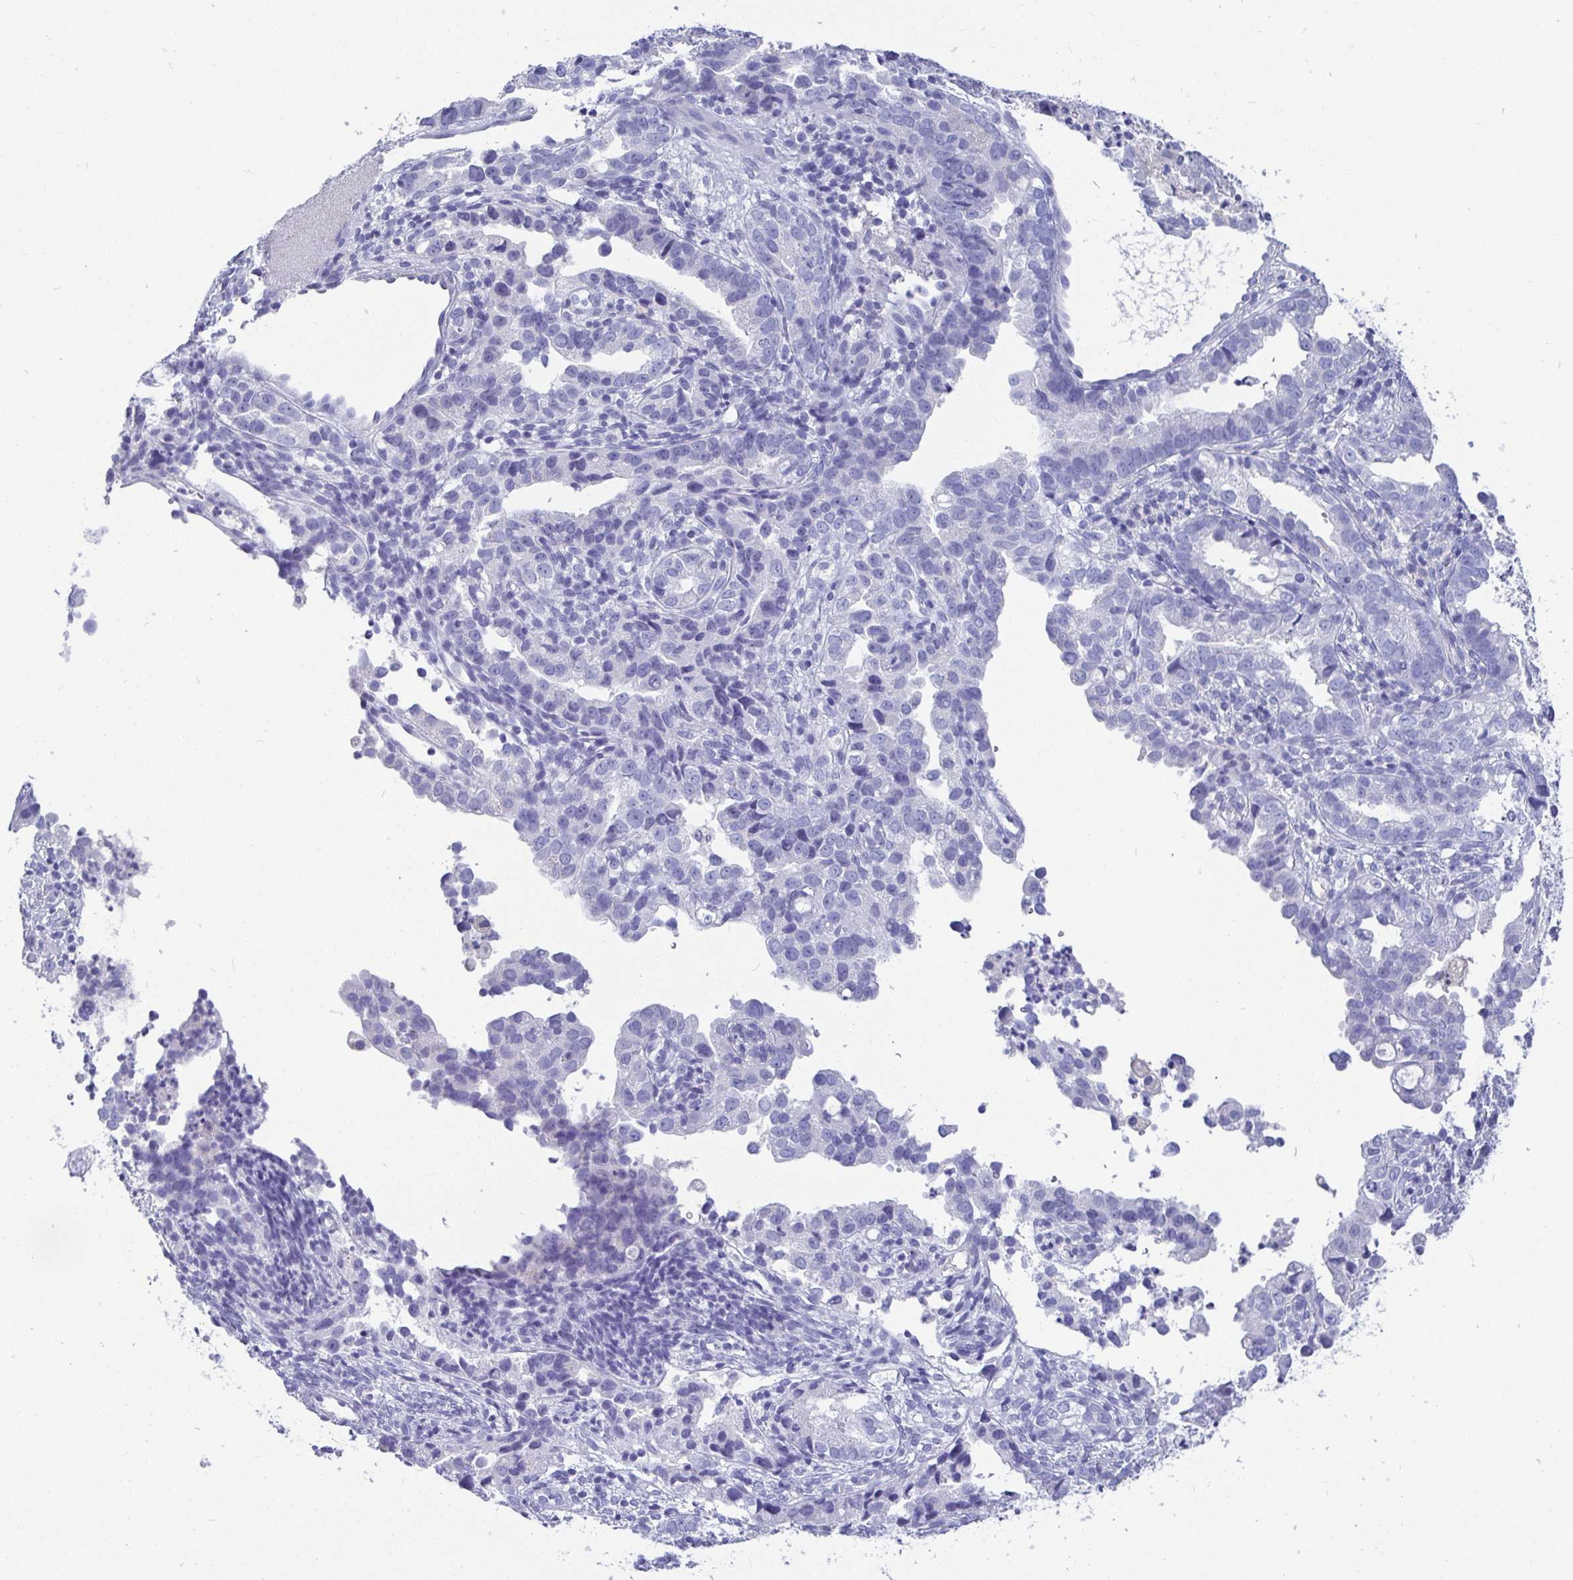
{"staining": {"intensity": "negative", "quantity": "none", "location": "none"}, "tissue": "endometrial cancer", "cell_type": "Tumor cells", "image_type": "cancer", "snomed": [{"axis": "morphology", "description": "Adenocarcinoma, NOS"}, {"axis": "topography", "description": "Endometrium"}], "caption": "A high-resolution micrograph shows immunohistochemistry (IHC) staining of endometrial cancer (adenocarcinoma), which demonstrates no significant positivity in tumor cells. (DAB immunohistochemistry (IHC) with hematoxylin counter stain).", "gene": "TMEM241", "patient": {"sex": "female", "age": 57}}